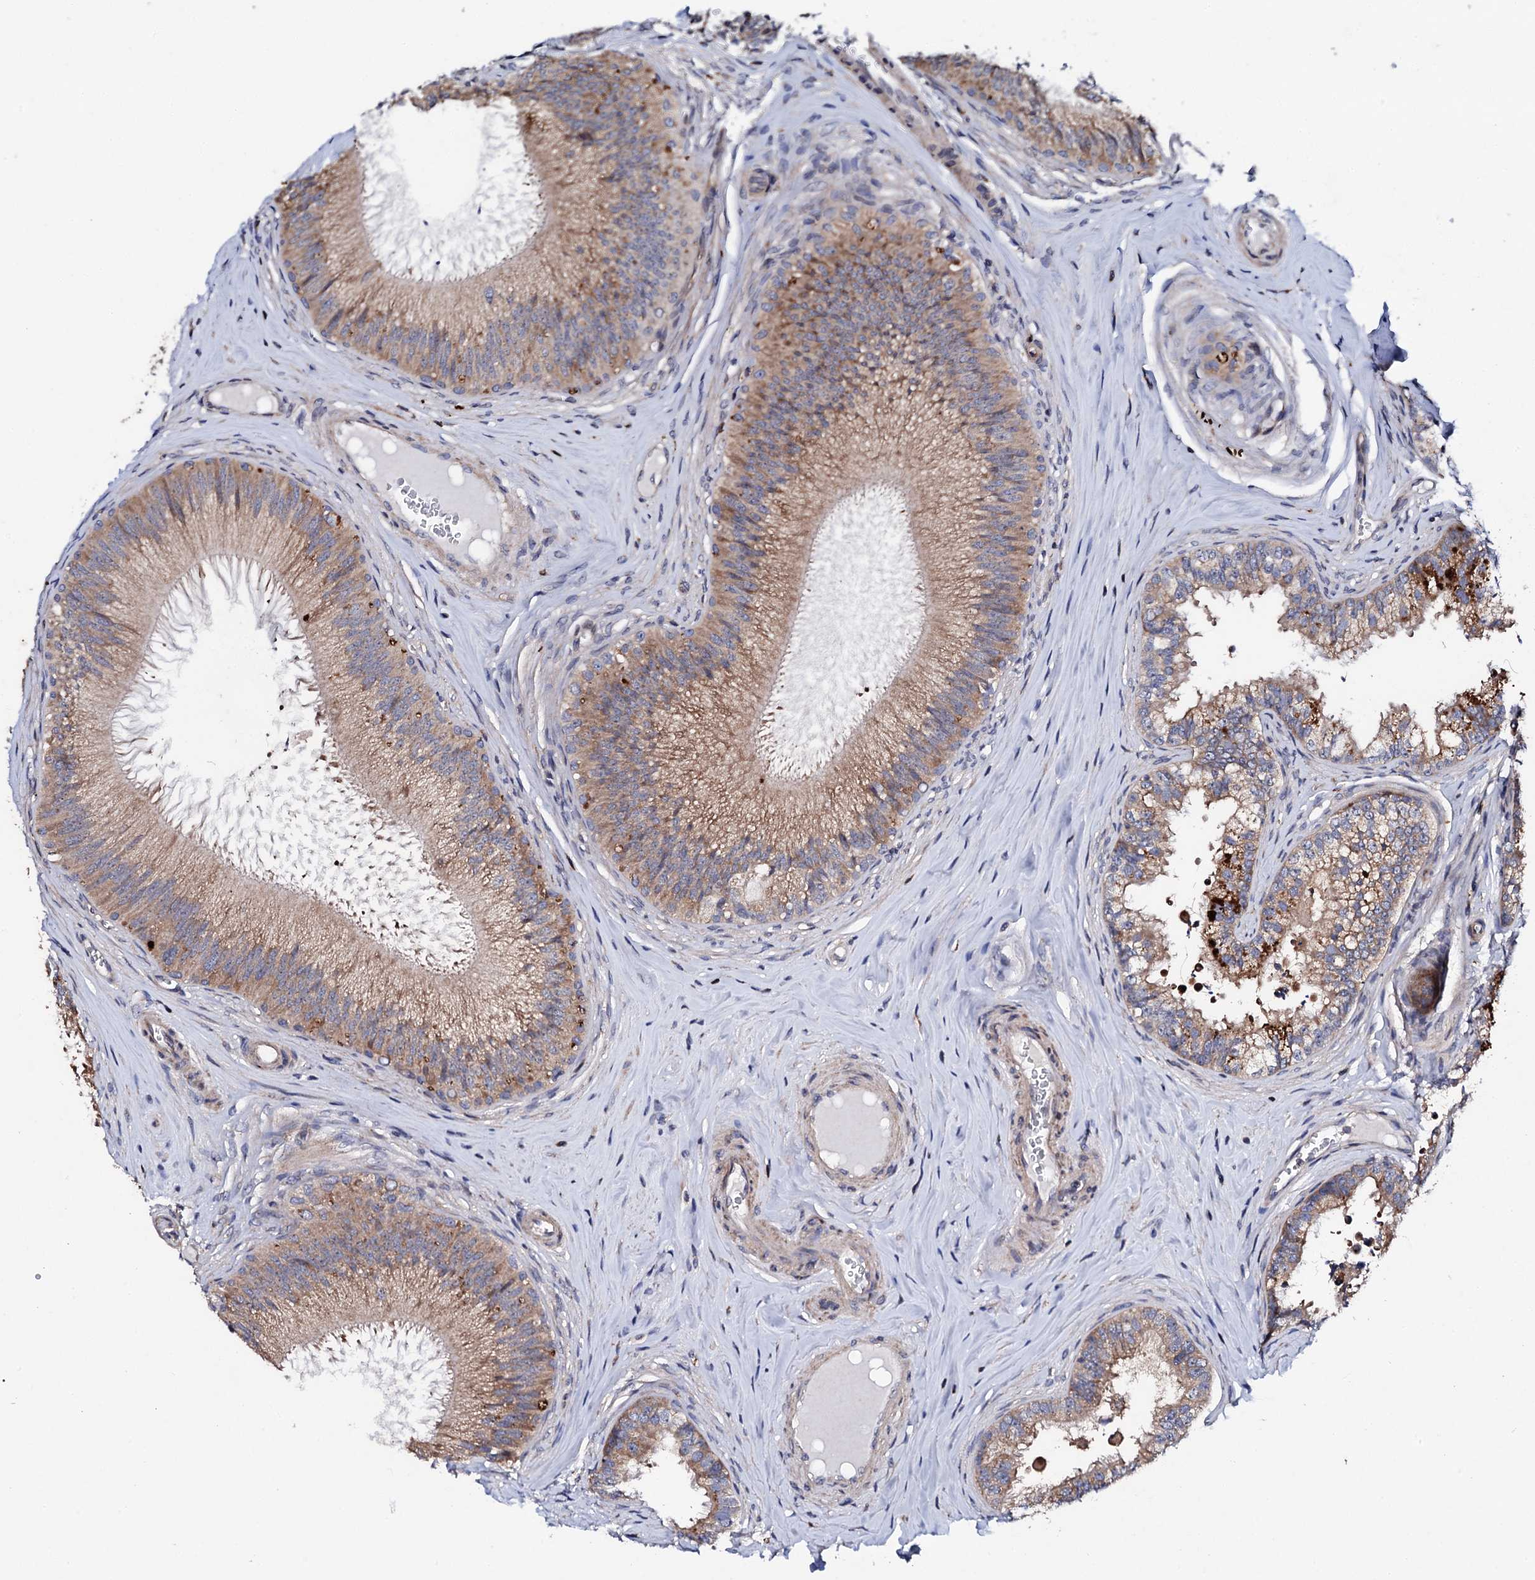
{"staining": {"intensity": "moderate", "quantity": ">75%", "location": "cytoplasmic/membranous"}, "tissue": "epididymis", "cell_type": "Glandular cells", "image_type": "normal", "snomed": [{"axis": "morphology", "description": "Normal tissue, NOS"}, {"axis": "topography", "description": "Epididymis"}], "caption": "IHC of unremarkable human epididymis shows medium levels of moderate cytoplasmic/membranous staining in approximately >75% of glandular cells. (DAB = brown stain, brightfield microscopy at high magnification).", "gene": "GTPBP4", "patient": {"sex": "male", "age": 46}}